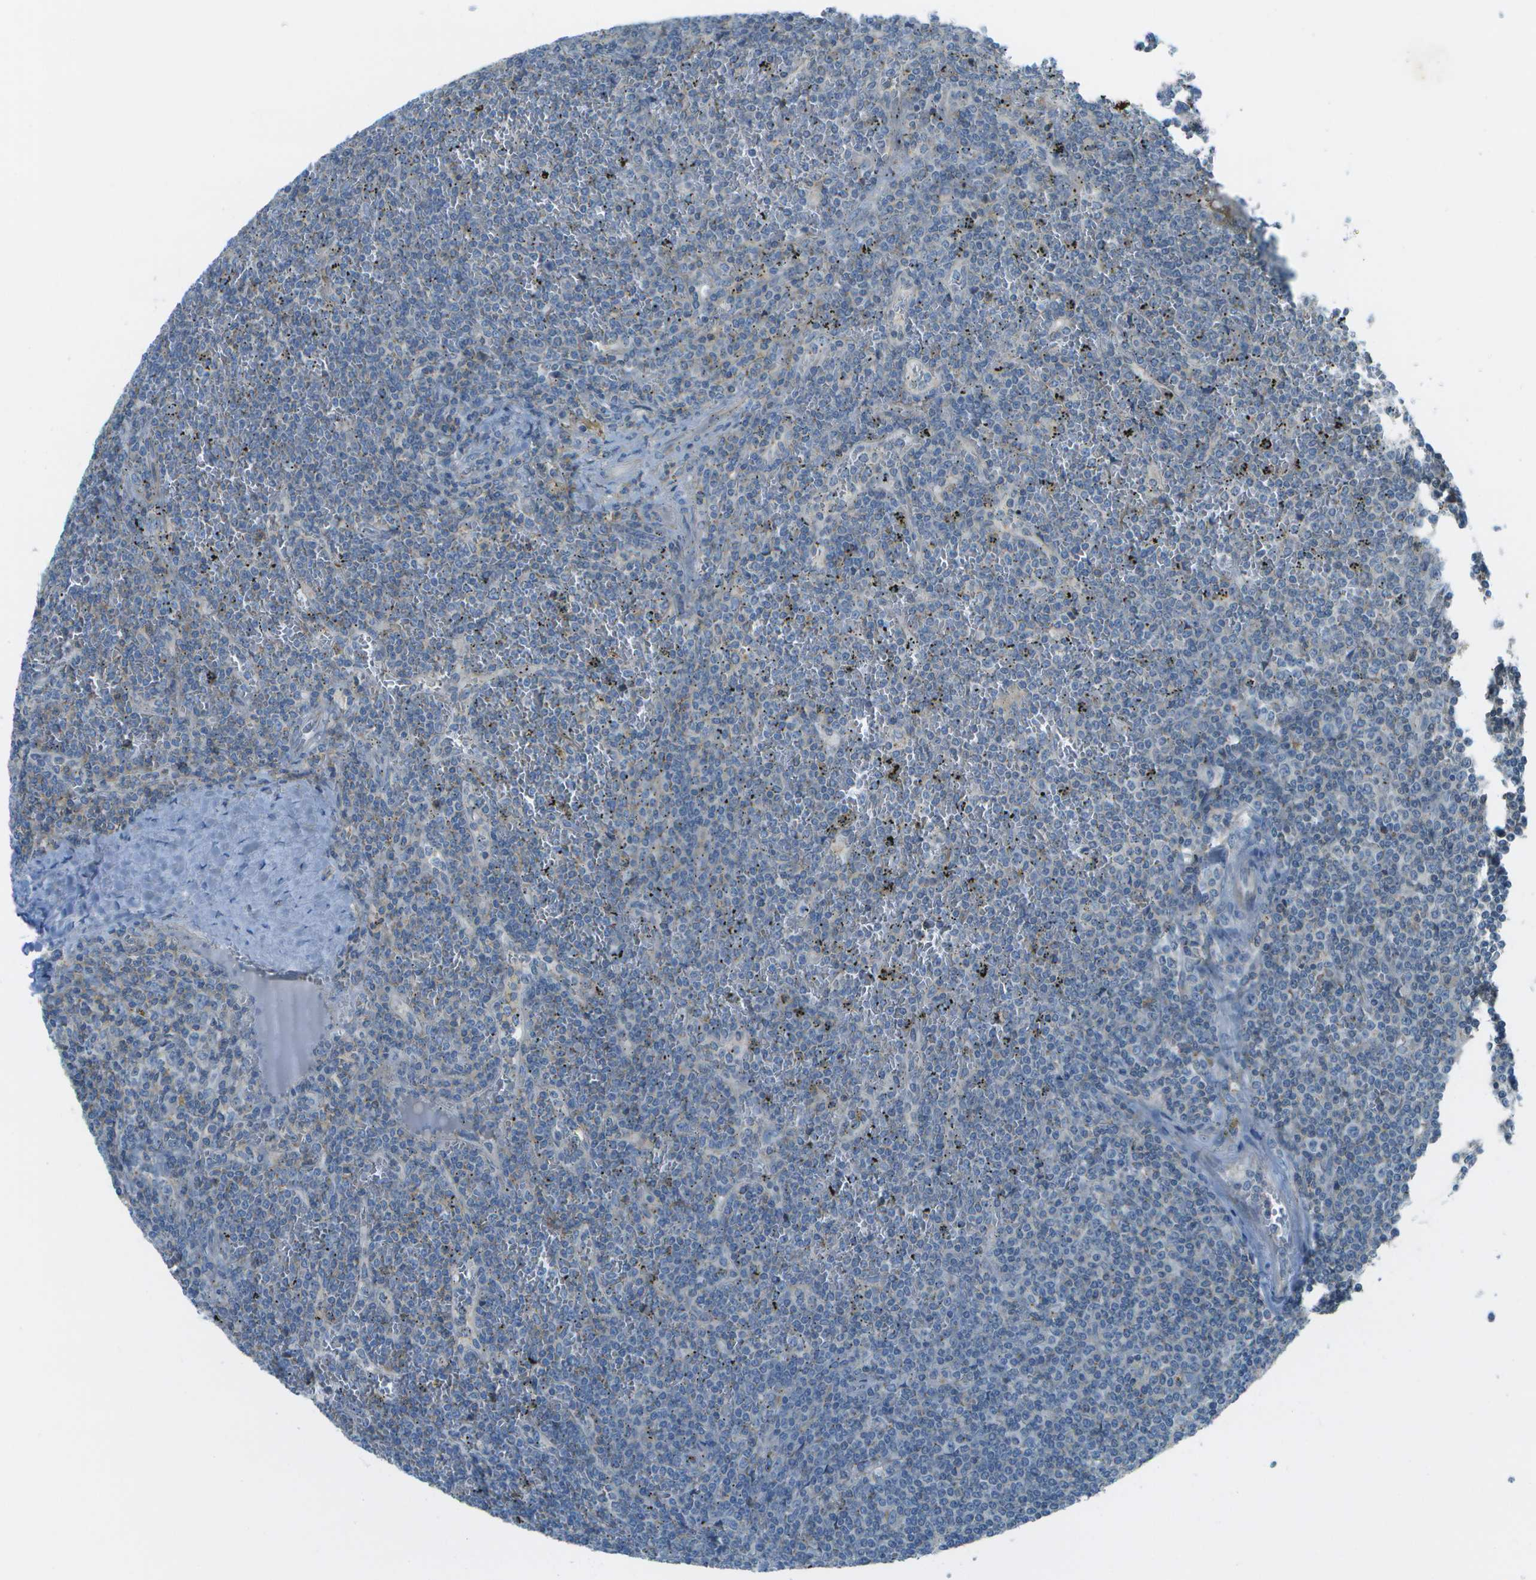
{"staining": {"intensity": "negative", "quantity": "none", "location": "none"}, "tissue": "lymphoma", "cell_type": "Tumor cells", "image_type": "cancer", "snomed": [{"axis": "morphology", "description": "Malignant lymphoma, non-Hodgkin's type, Low grade"}, {"axis": "topography", "description": "Spleen"}], "caption": "Immunohistochemical staining of human lymphoma exhibits no significant staining in tumor cells. The staining was performed using DAB (3,3'-diaminobenzidine) to visualize the protein expression in brown, while the nuclei were stained in blue with hematoxylin (Magnification: 20x).", "gene": "LRRC66", "patient": {"sex": "female", "age": 19}}